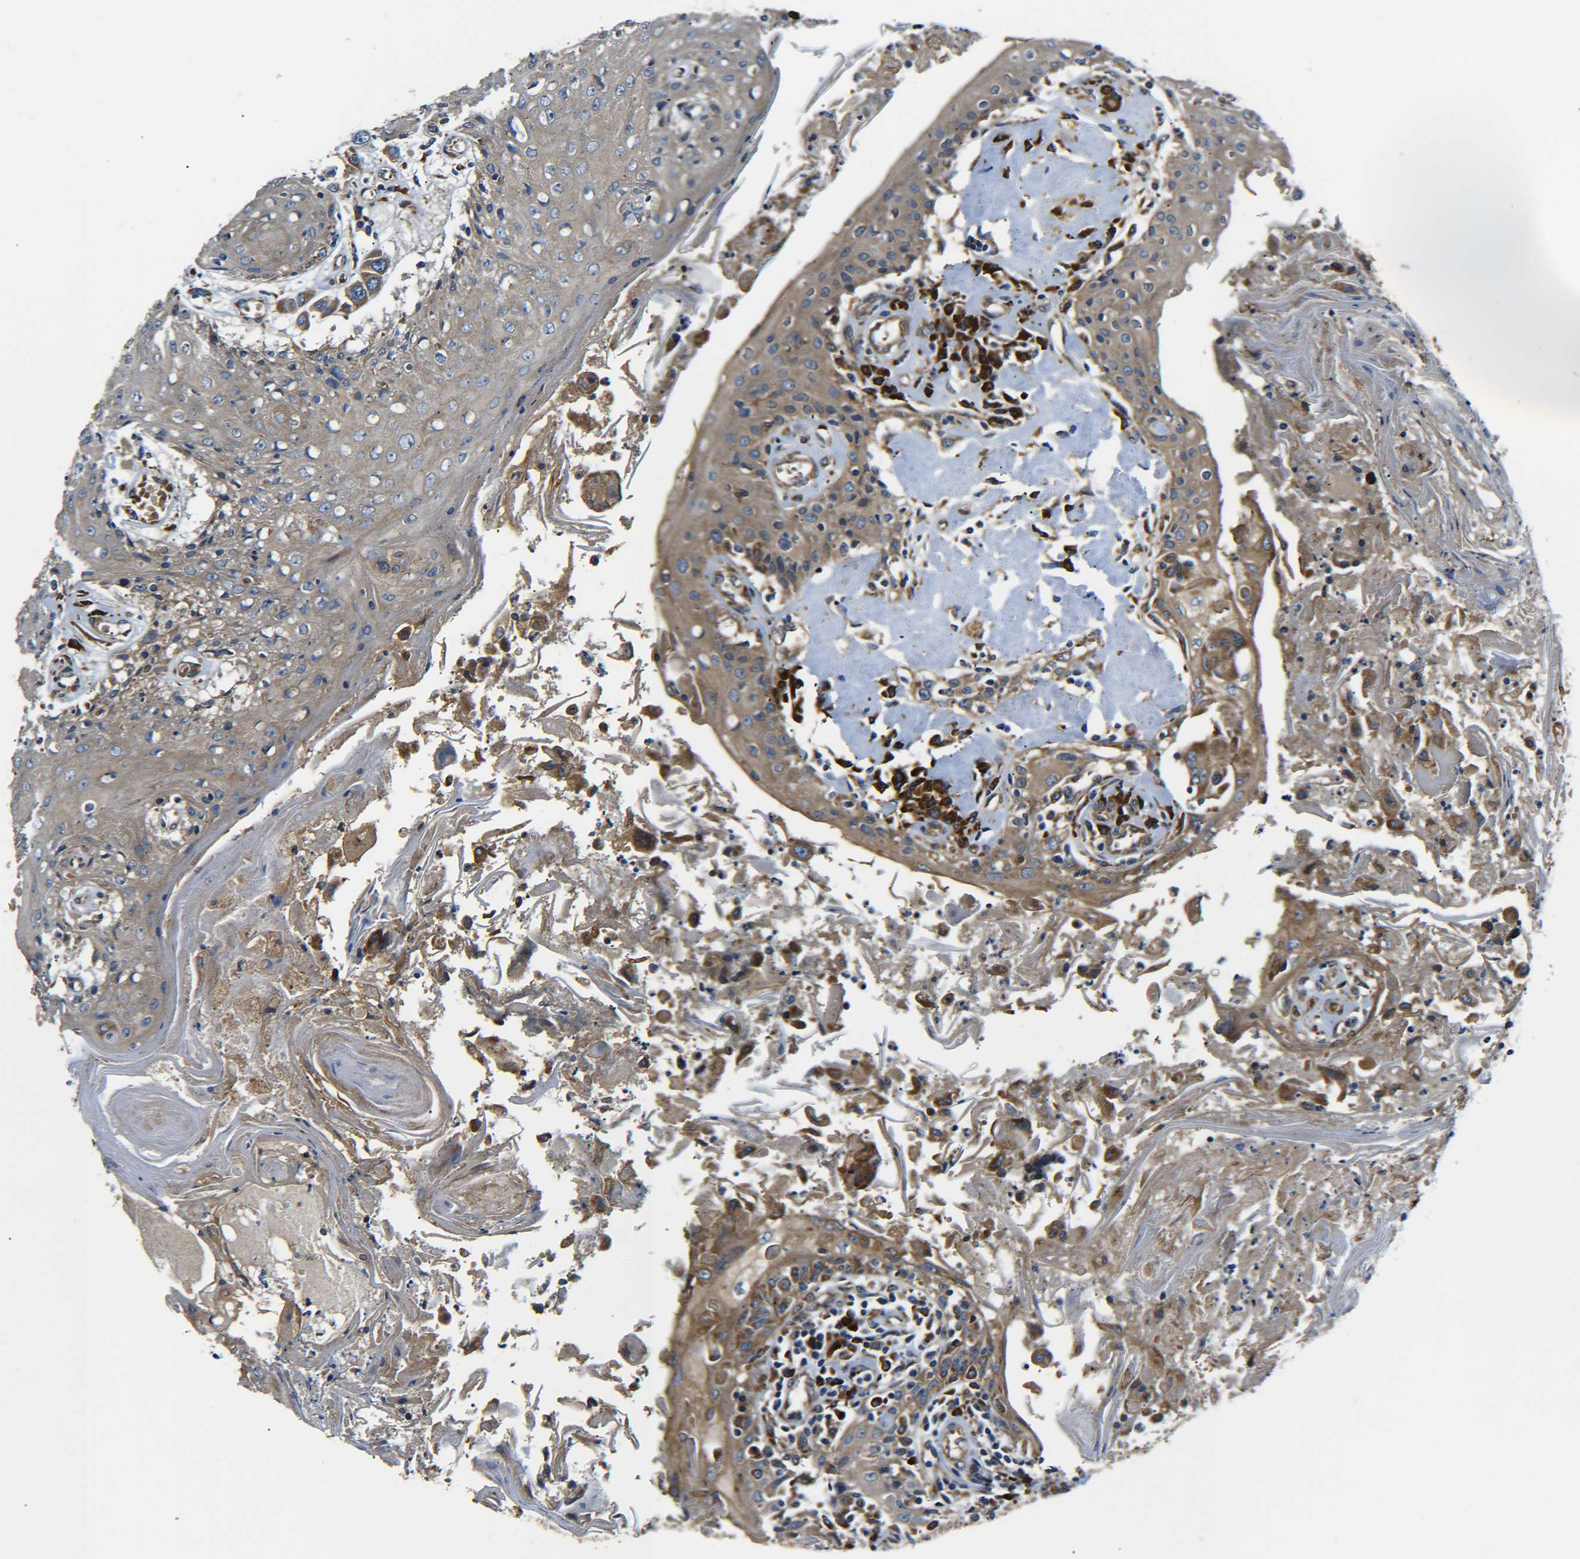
{"staining": {"intensity": "moderate", "quantity": "25%-75%", "location": "cytoplasmic/membranous"}, "tissue": "head and neck cancer", "cell_type": "Tumor cells", "image_type": "cancer", "snomed": [{"axis": "morphology", "description": "Squamous cell carcinoma, NOS"}, {"axis": "topography", "description": "Oral tissue"}, {"axis": "topography", "description": "Head-Neck"}], "caption": "Protein expression by immunohistochemistry exhibits moderate cytoplasmic/membranous staining in about 25%-75% of tumor cells in head and neck cancer. Using DAB (3,3'-diaminobenzidine) (brown) and hematoxylin (blue) stains, captured at high magnification using brightfield microscopy.", "gene": "PREB", "patient": {"sex": "female", "age": 76}}